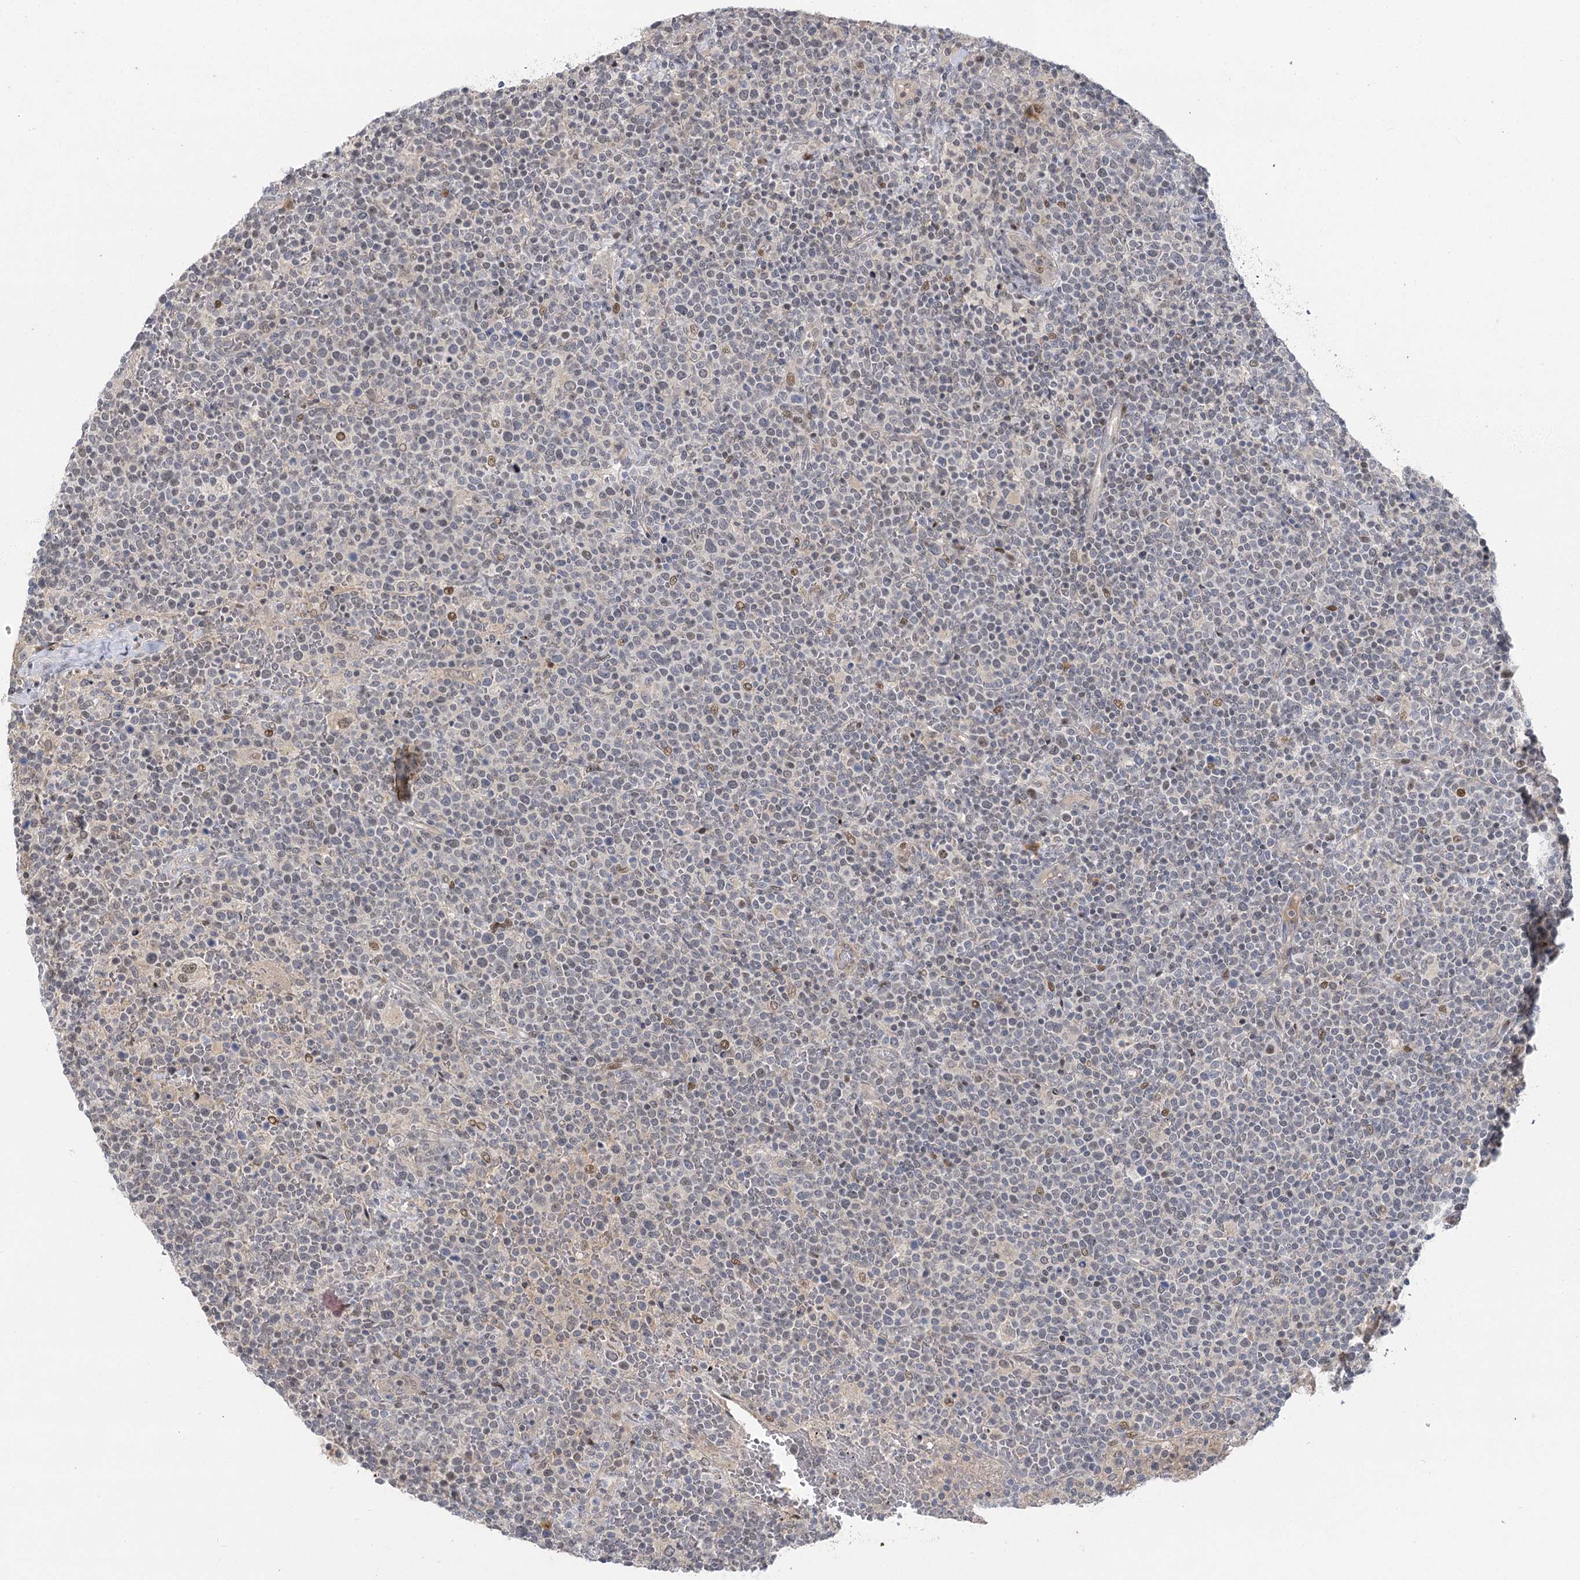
{"staining": {"intensity": "negative", "quantity": "none", "location": "none"}, "tissue": "lymphoma", "cell_type": "Tumor cells", "image_type": "cancer", "snomed": [{"axis": "morphology", "description": "Malignant lymphoma, non-Hodgkin's type, High grade"}, {"axis": "topography", "description": "Lymph node"}], "caption": "Human lymphoma stained for a protein using IHC exhibits no staining in tumor cells.", "gene": "IL11RA", "patient": {"sex": "male", "age": 61}}